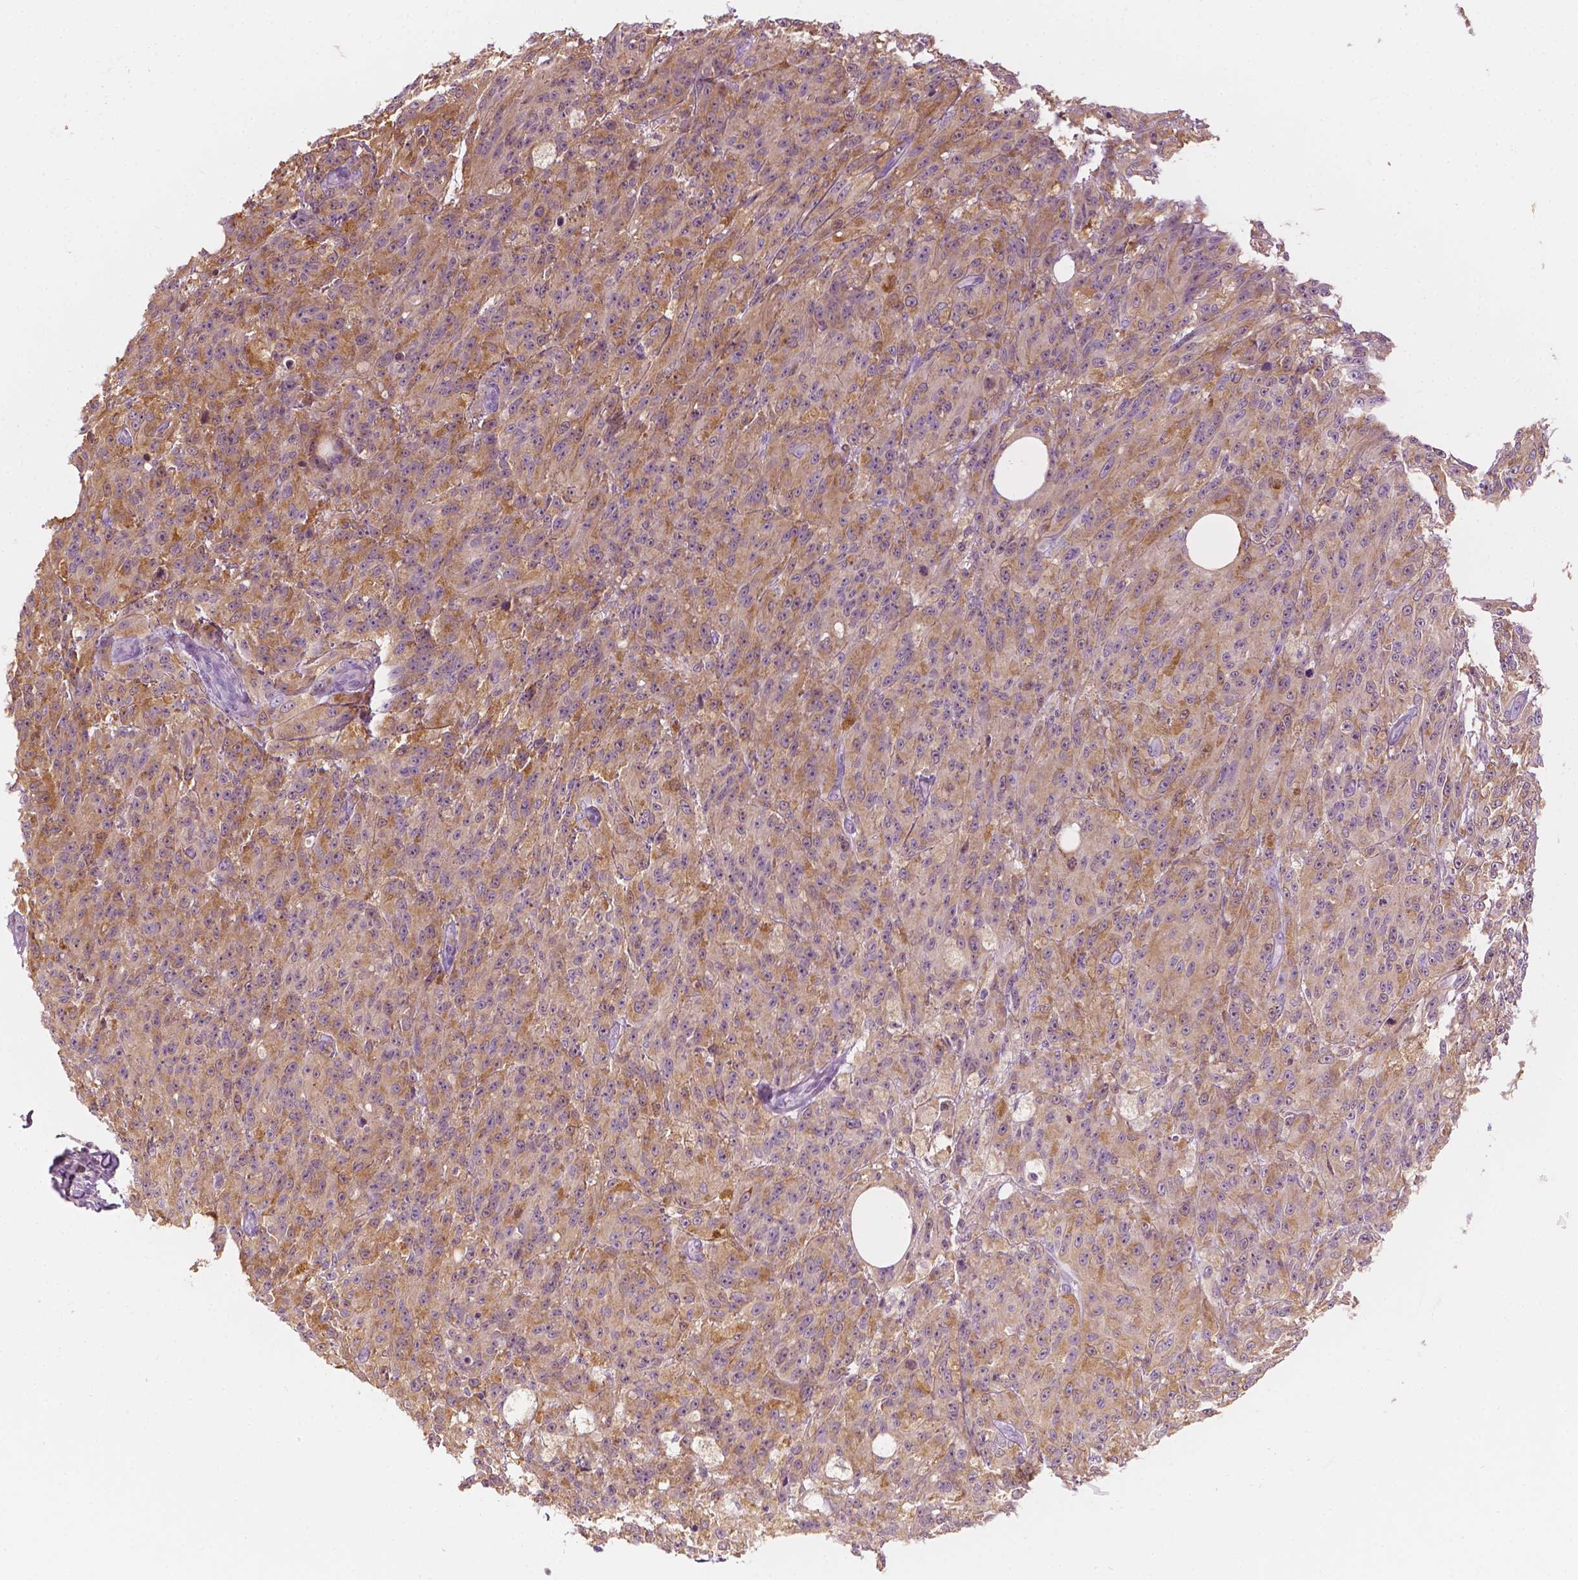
{"staining": {"intensity": "weak", "quantity": "25%-75%", "location": "cytoplasmic/membranous"}, "tissue": "melanoma", "cell_type": "Tumor cells", "image_type": "cancer", "snomed": [{"axis": "morphology", "description": "Malignant melanoma, NOS"}, {"axis": "topography", "description": "Skin"}], "caption": "A low amount of weak cytoplasmic/membranous staining is identified in approximately 25%-75% of tumor cells in melanoma tissue.", "gene": "SHMT1", "patient": {"sex": "female", "age": 34}}